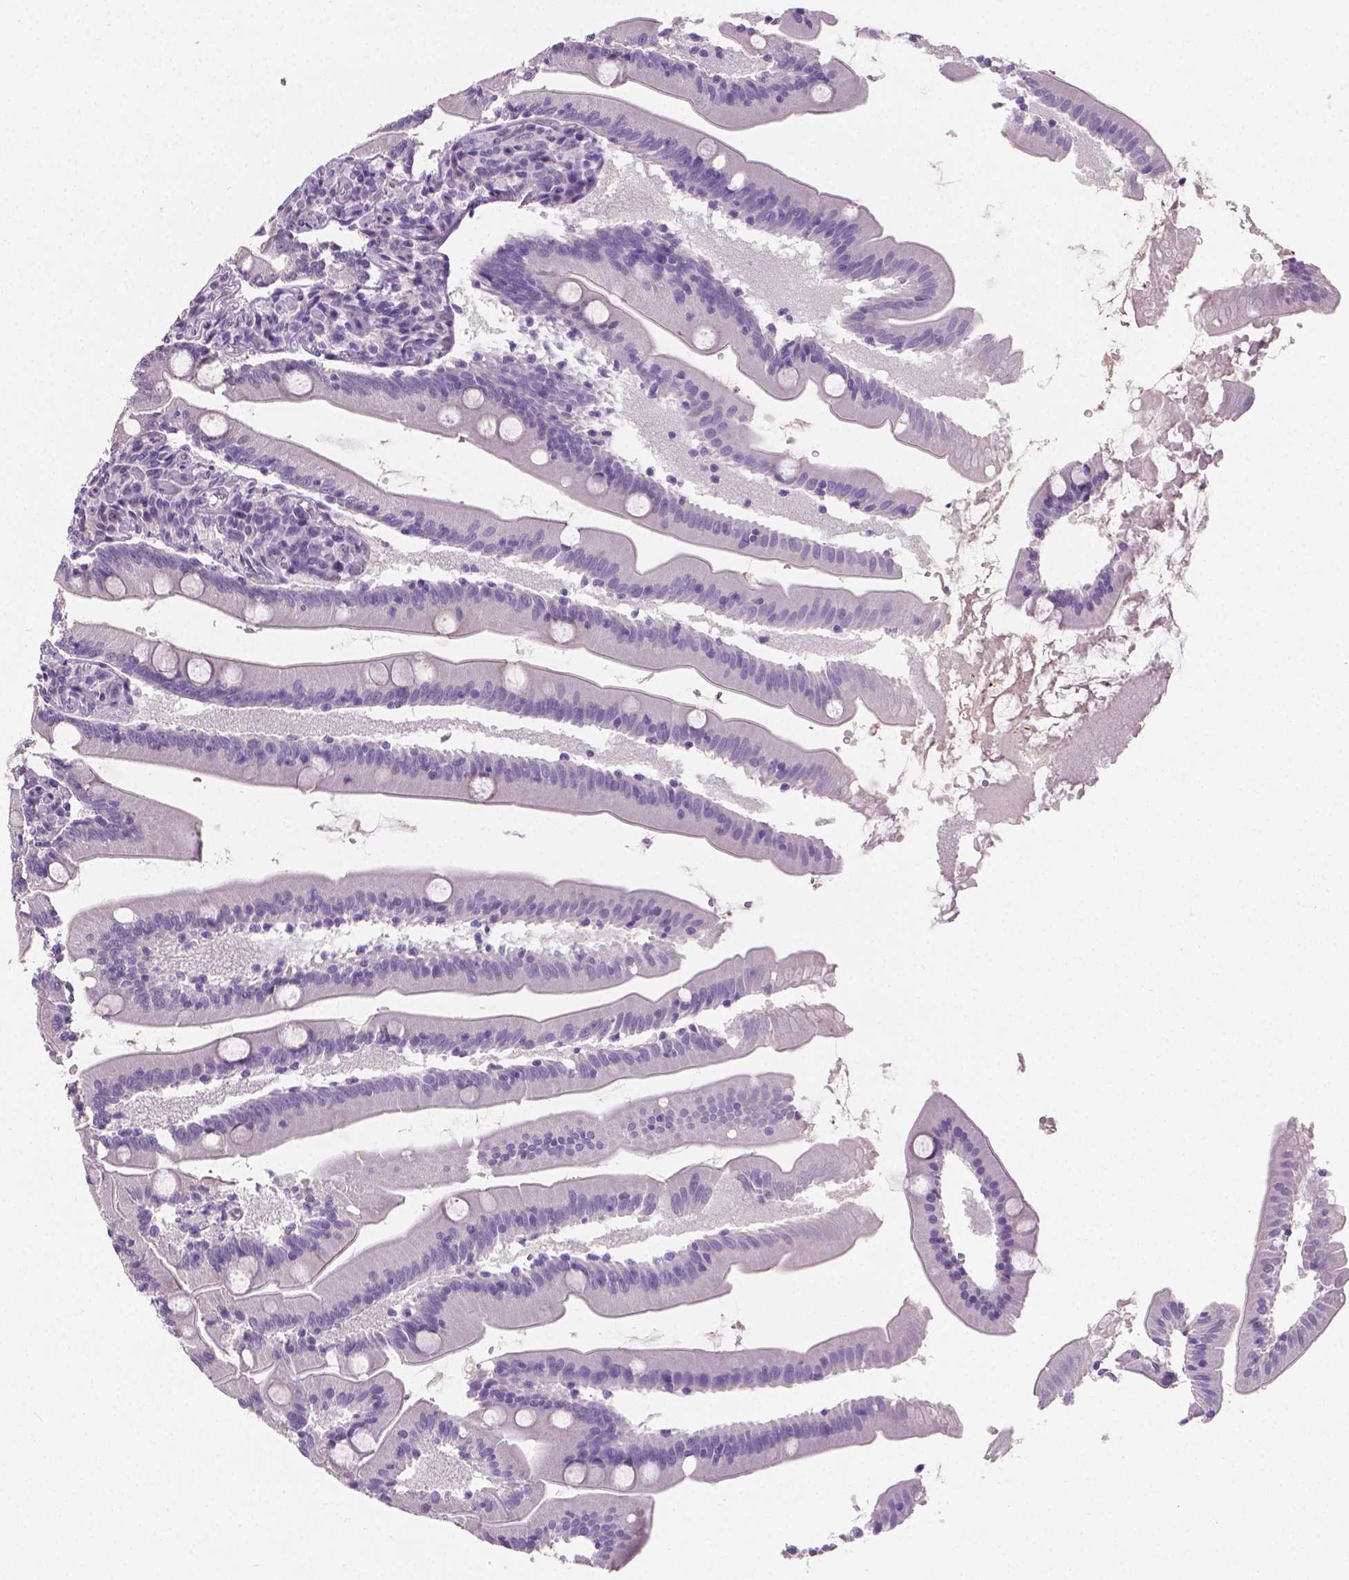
{"staining": {"intensity": "negative", "quantity": "none", "location": "none"}, "tissue": "small intestine", "cell_type": "Glandular cells", "image_type": "normal", "snomed": [{"axis": "morphology", "description": "Normal tissue, NOS"}, {"axis": "topography", "description": "Small intestine"}], "caption": "There is no significant positivity in glandular cells of small intestine. (DAB (3,3'-diaminobenzidine) IHC, high magnification).", "gene": "TNNI2", "patient": {"sex": "male", "age": 37}}